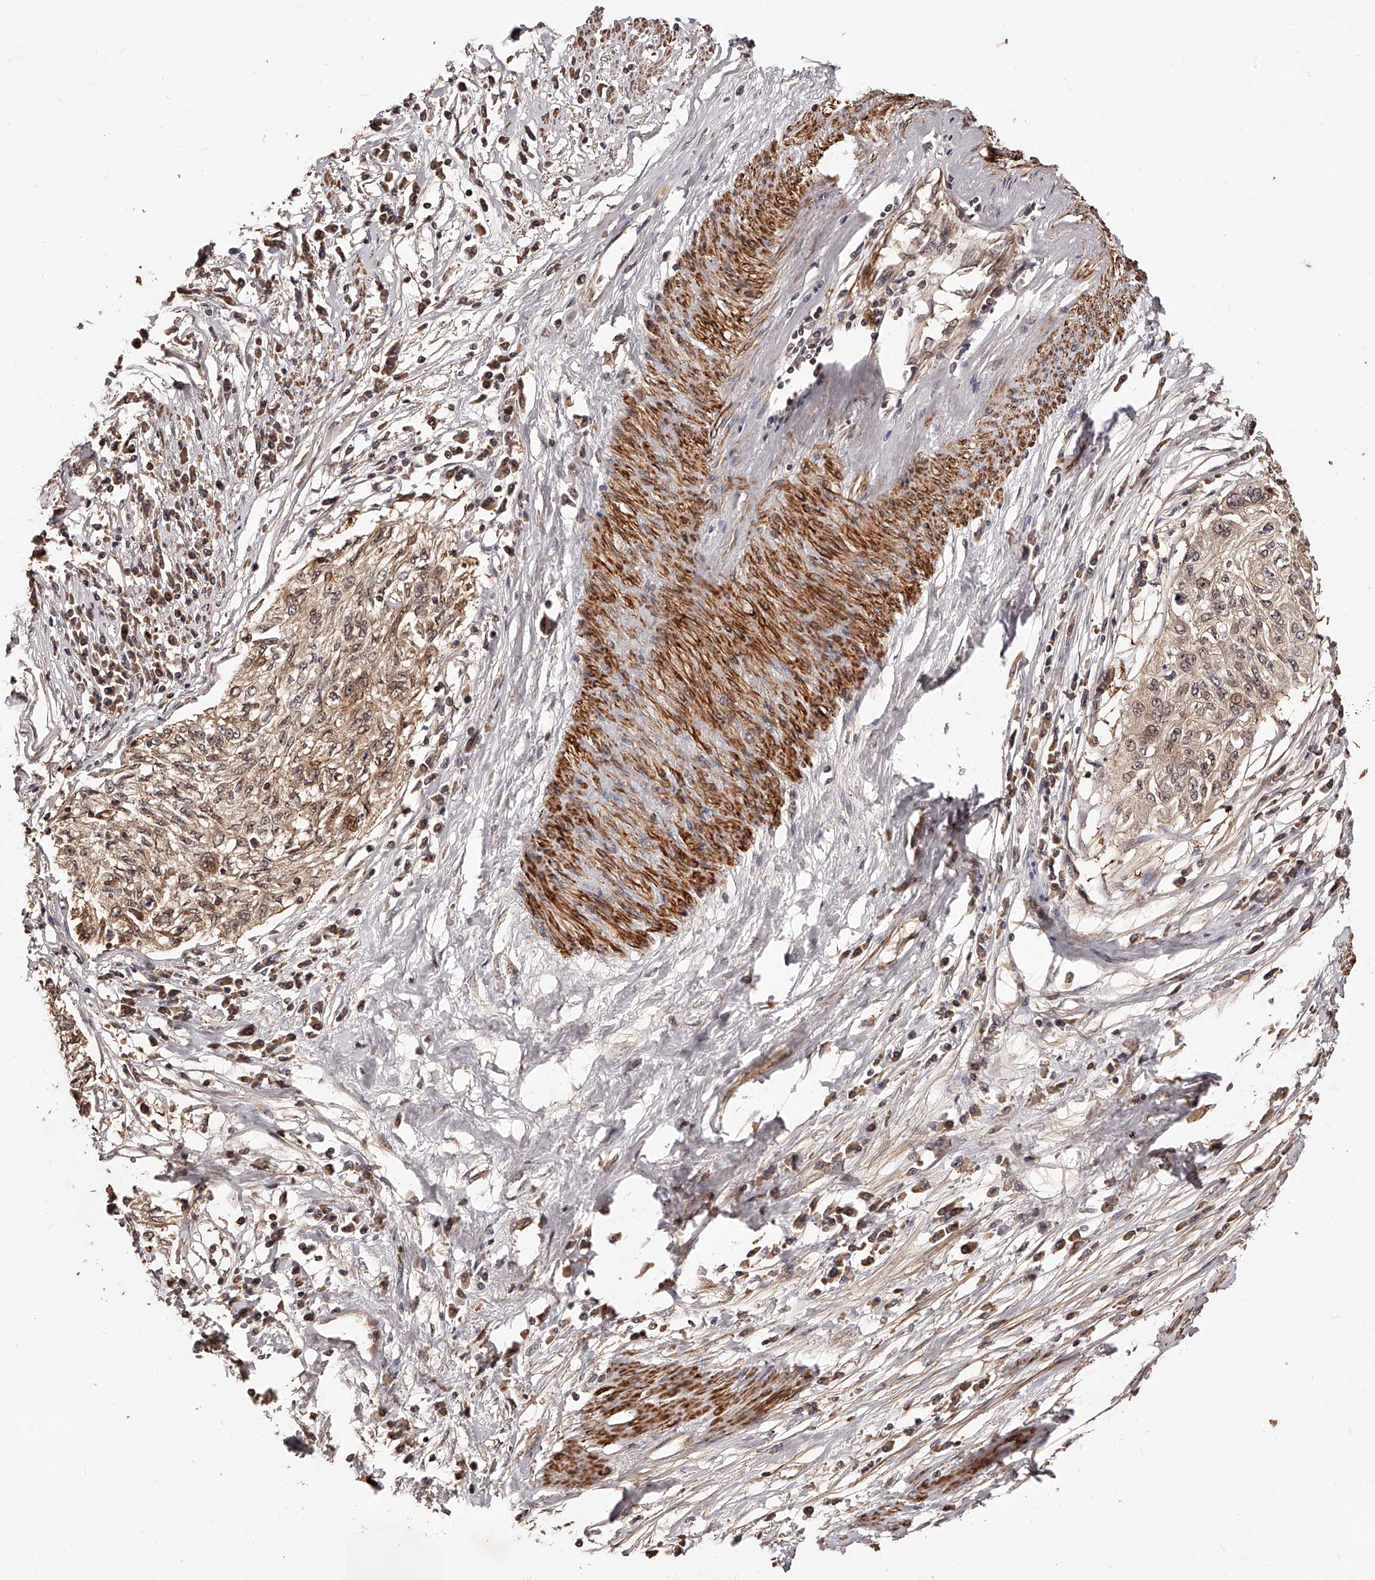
{"staining": {"intensity": "weak", "quantity": ">75%", "location": "cytoplasmic/membranous,nuclear"}, "tissue": "cervical cancer", "cell_type": "Tumor cells", "image_type": "cancer", "snomed": [{"axis": "morphology", "description": "Squamous cell carcinoma, NOS"}, {"axis": "topography", "description": "Cervix"}], "caption": "Weak cytoplasmic/membranous and nuclear protein positivity is present in approximately >75% of tumor cells in cervical cancer (squamous cell carcinoma). The staining was performed using DAB to visualize the protein expression in brown, while the nuclei were stained in blue with hematoxylin (Magnification: 20x).", "gene": "CUL7", "patient": {"sex": "female", "age": 57}}